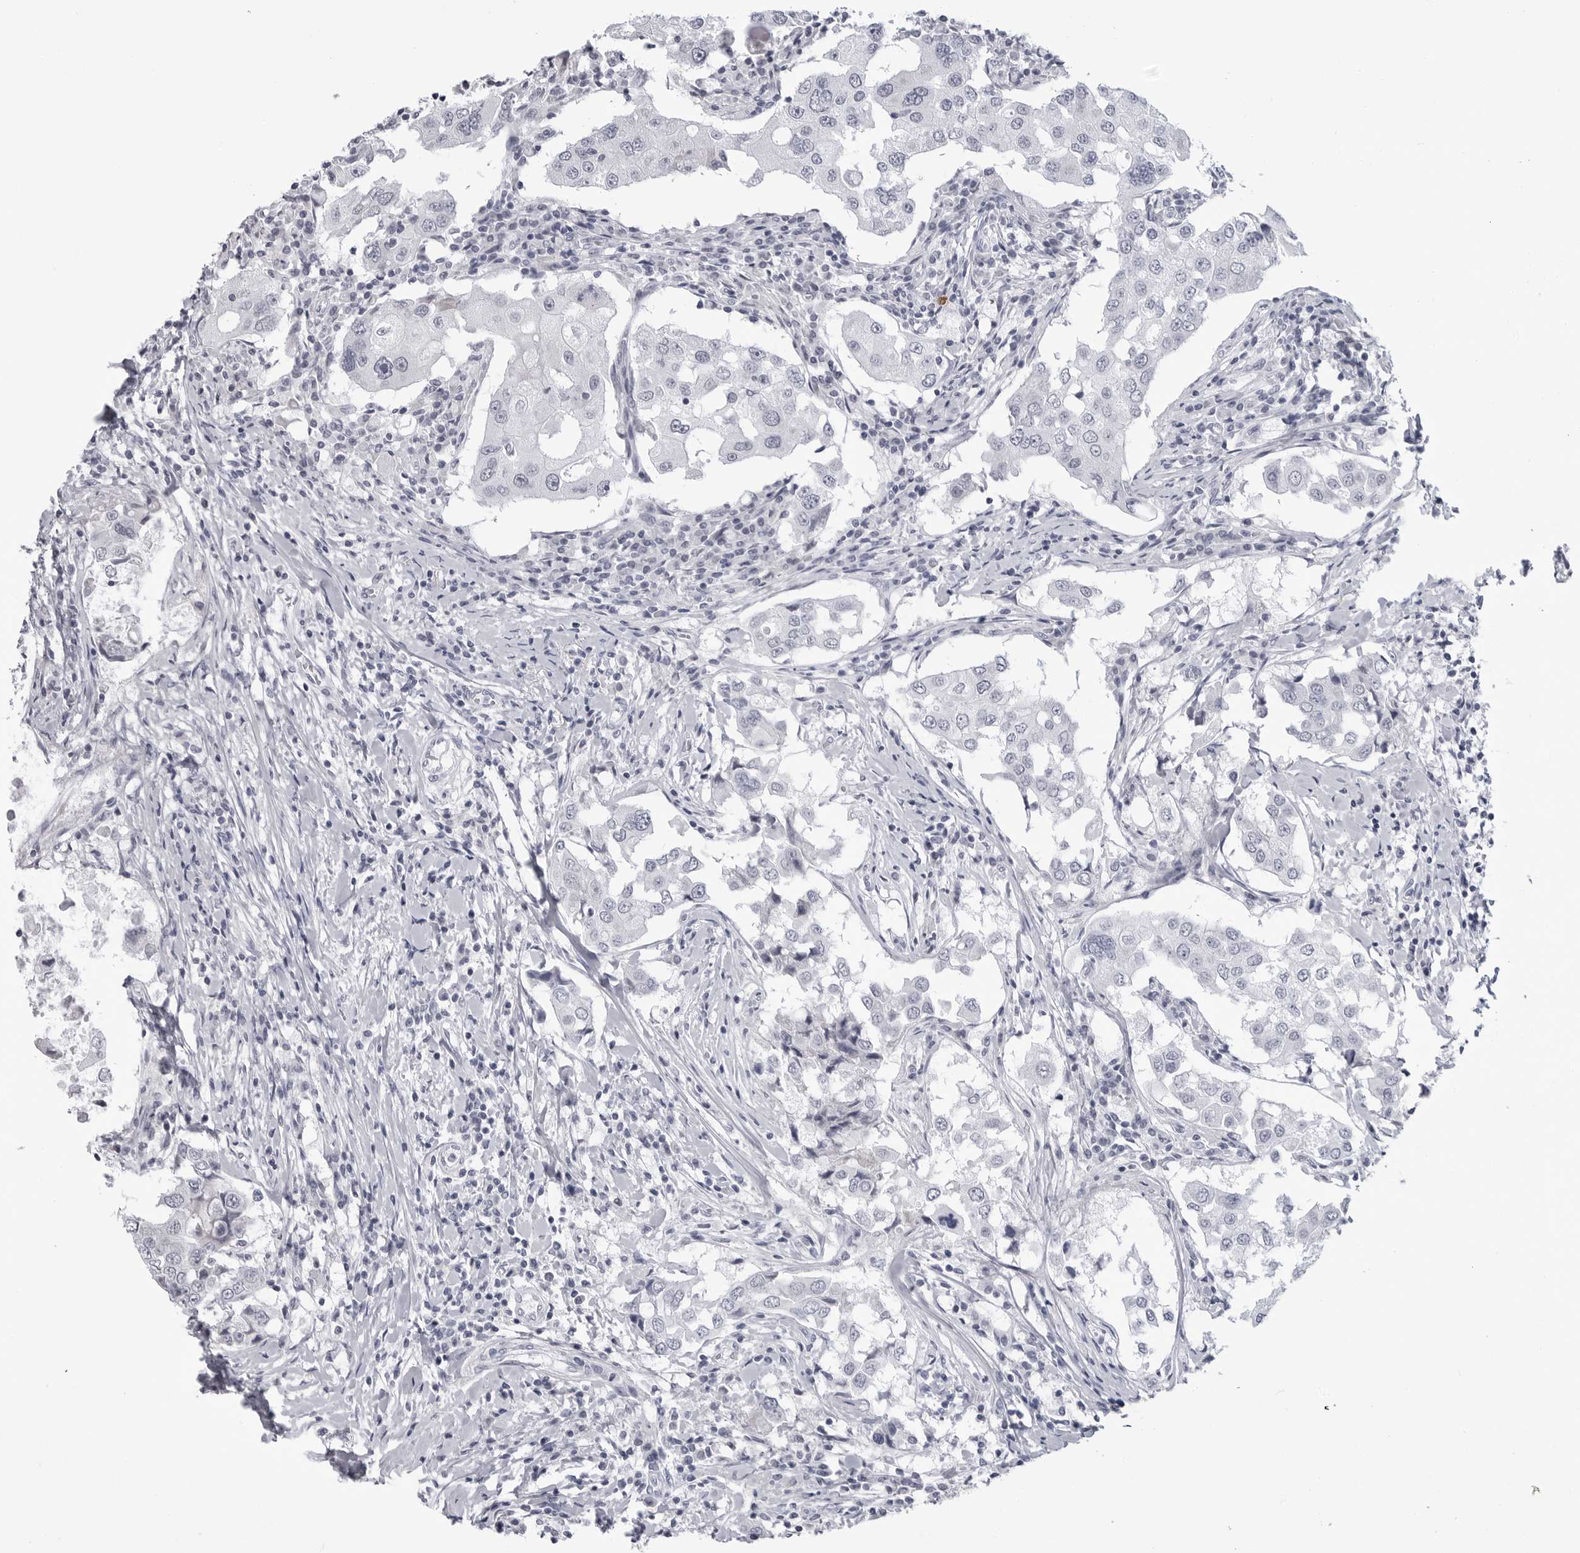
{"staining": {"intensity": "negative", "quantity": "none", "location": "none"}, "tissue": "breast cancer", "cell_type": "Tumor cells", "image_type": "cancer", "snomed": [{"axis": "morphology", "description": "Duct carcinoma"}, {"axis": "topography", "description": "Breast"}], "caption": "DAB immunohistochemical staining of human breast cancer reveals no significant expression in tumor cells. (Immunohistochemistry (ihc), brightfield microscopy, high magnification).", "gene": "PGA3", "patient": {"sex": "female", "age": 27}}